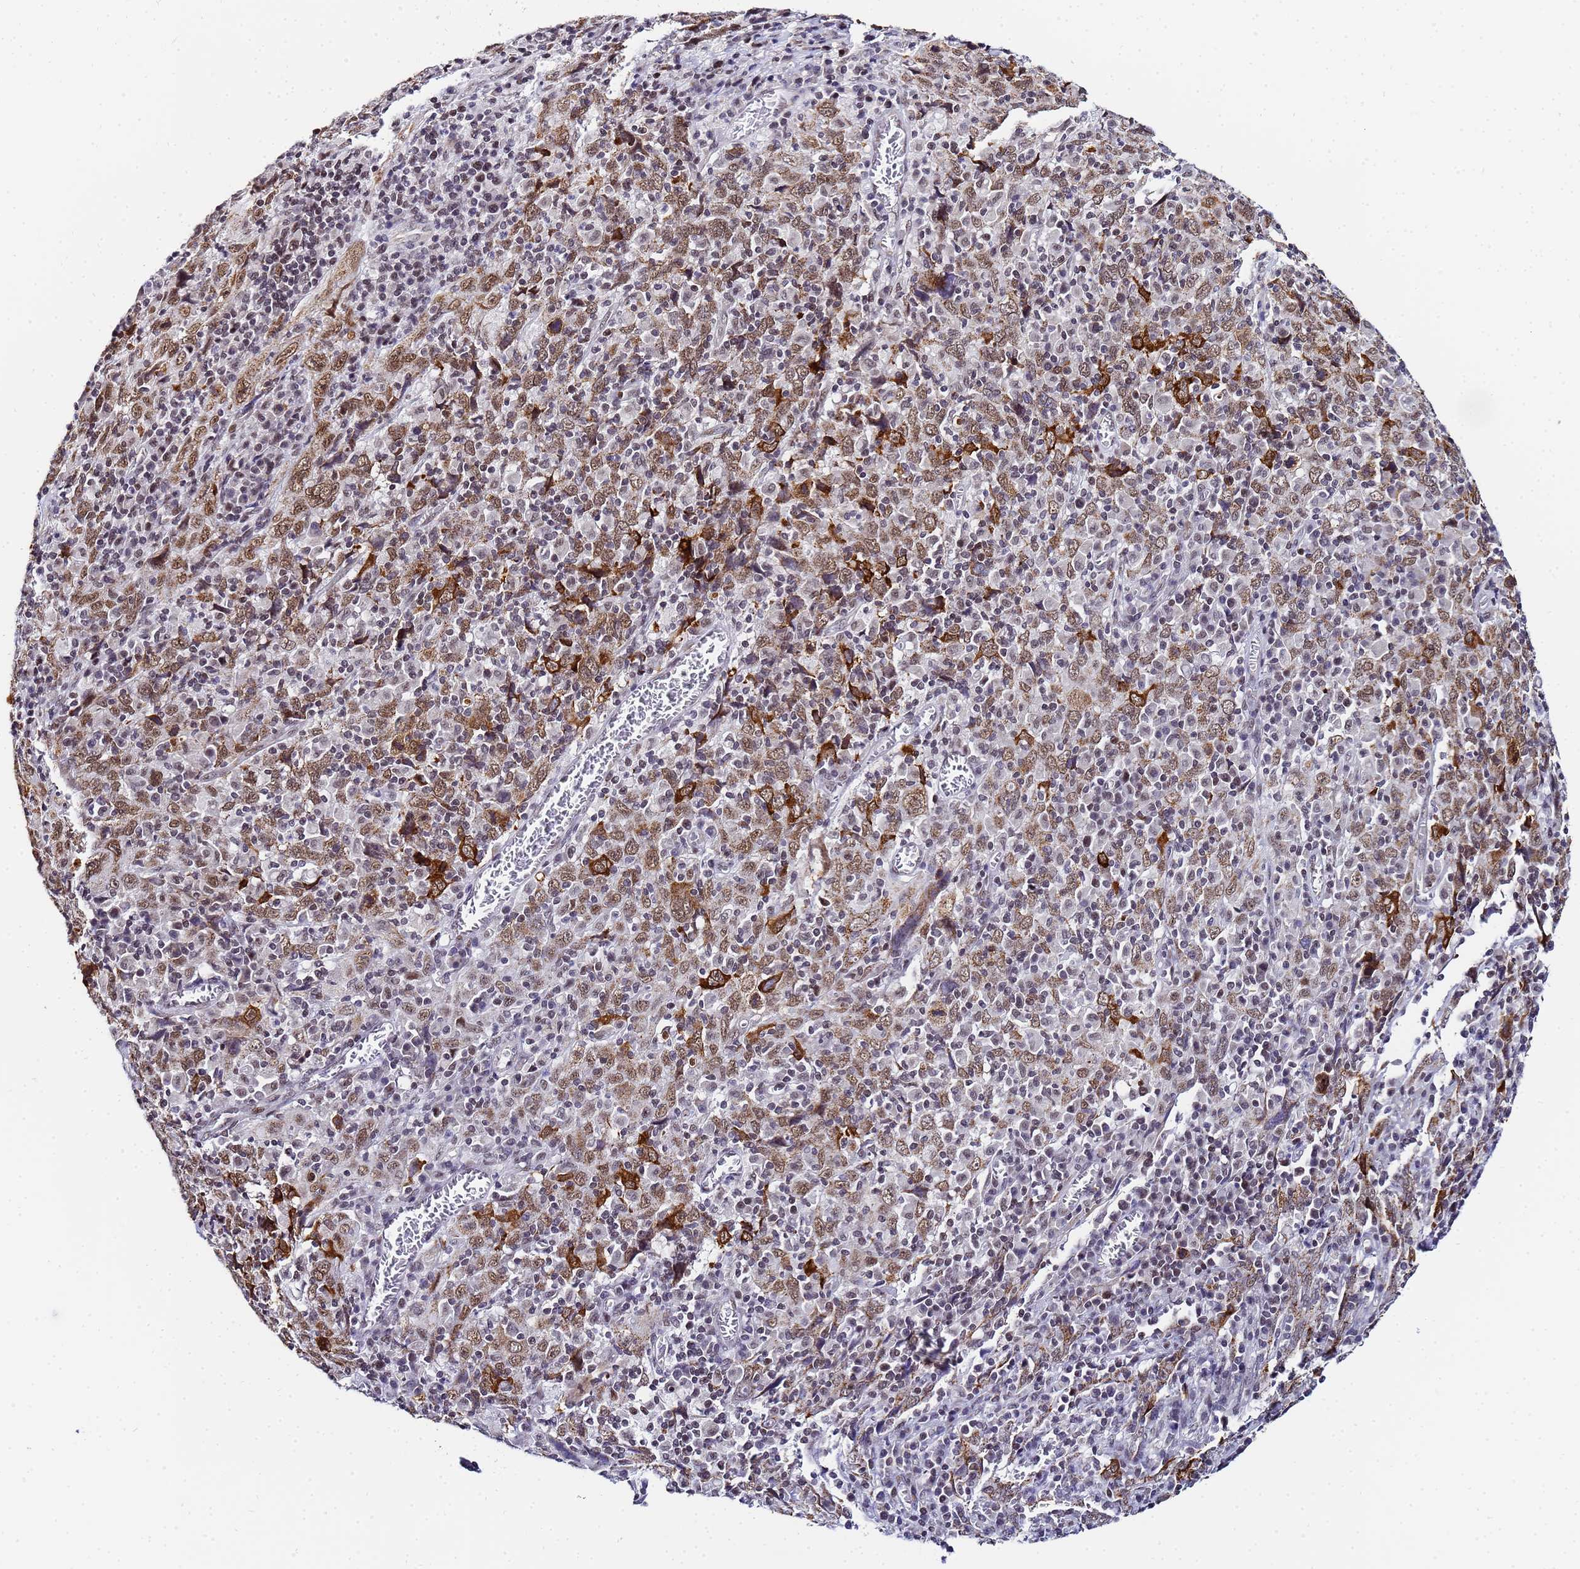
{"staining": {"intensity": "moderate", "quantity": ">75%", "location": "cytoplasmic/membranous,nuclear"}, "tissue": "cervical cancer", "cell_type": "Tumor cells", "image_type": "cancer", "snomed": [{"axis": "morphology", "description": "Squamous cell carcinoma, NOS"}, {"axis": "topography", "description": "Cervix"}], "caption": "High-magnification brightfield microscopy of cervical squamous cell carcinoma stained with DAB (3,3'-diaminobenzidine) (brown) and counterstained with hematoxylin (blue). tumor cells exhibit moderate cytoplasmic/membranous and nuclear positivity is seen in about>75% of cells.", "gene": "CKMT1A", "patient": {"sex": "female", "age": 46}}